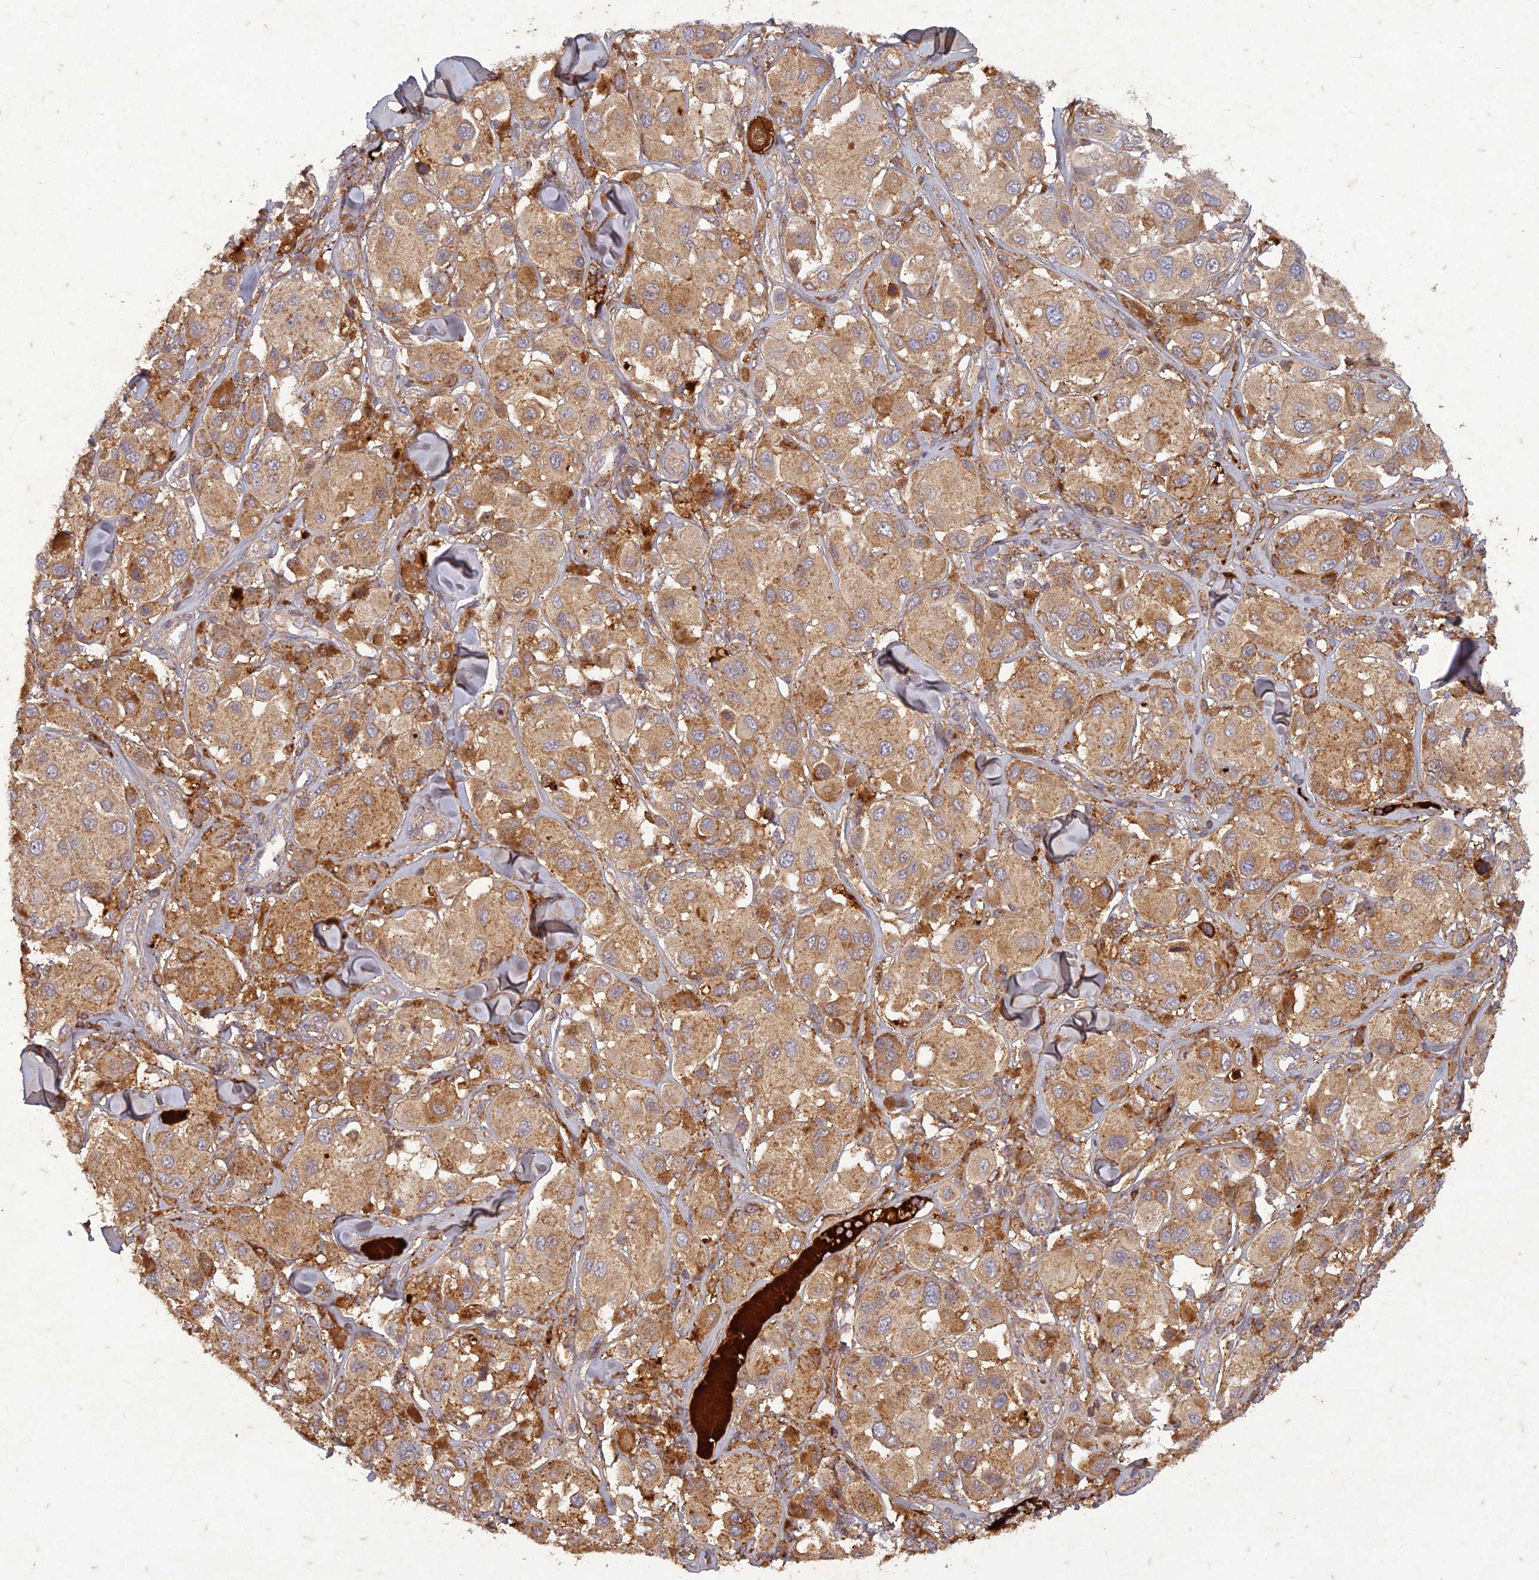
{"staining": {"intensity": "moderate", "quantity": ">75%", "location": "cytoplasmic/membranous"}, "tissue": "melanoma", "cell_type": "Tumor cells", "image_type": "cancer", "snomed": [{"axis": "morphology", "description": "Malignant melanoma, Metastatic site"}, {"axis": "topography", "description": "Skin"}], "caption": "Immunohistochemical staining of human melanoma reveals medium levels of moderate cytoplasmic/membranous positivity in approximately >75% of tumor cells.", "gene": "TCF25", "patient": {"sex": "male", "age": 41}}